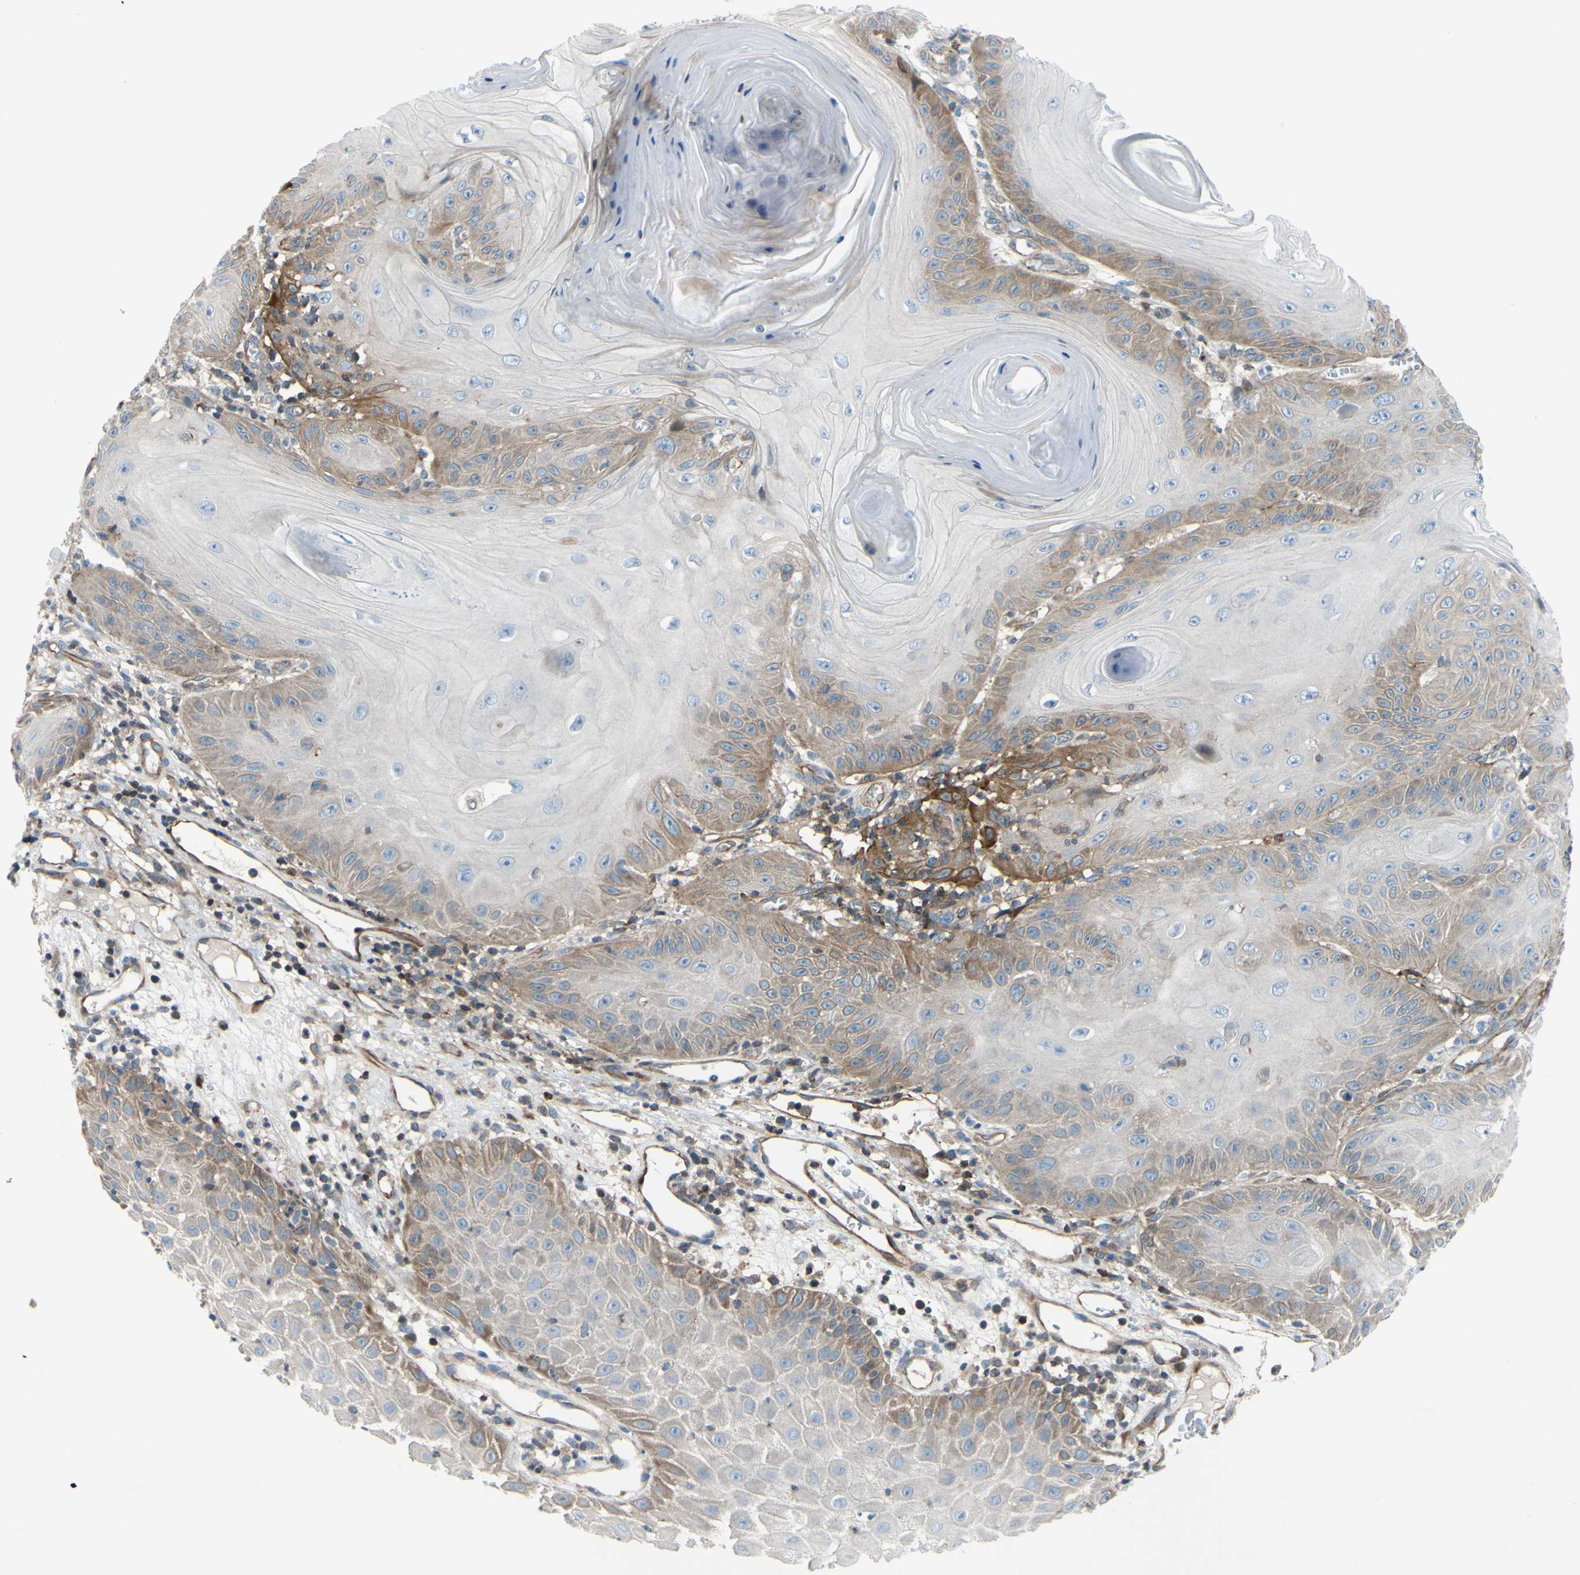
{"staining": {"intensity": "moderate", "quantity": "<25%", "location": "cytoplasmic/membranous"}, "tissue": "skin cancer", "cell_type": "Tumor cells", "image_type": "cancer", "snomed": [{"axis": "morphology", "description": "Squamous cell carcinoma, NOS"}, {"axis": "topography", "description": "Skin"}], "caption": "High-power microscopy captured an immunohistochemistry (IHC) histopathology image of squamous cell carcinoma (skin), revealing moderate cytoplasmic/membranous positivity in approximately <25% of tumor cells.", "gene": "PAK2", "patient": {"sex": "female", "age": 78}}